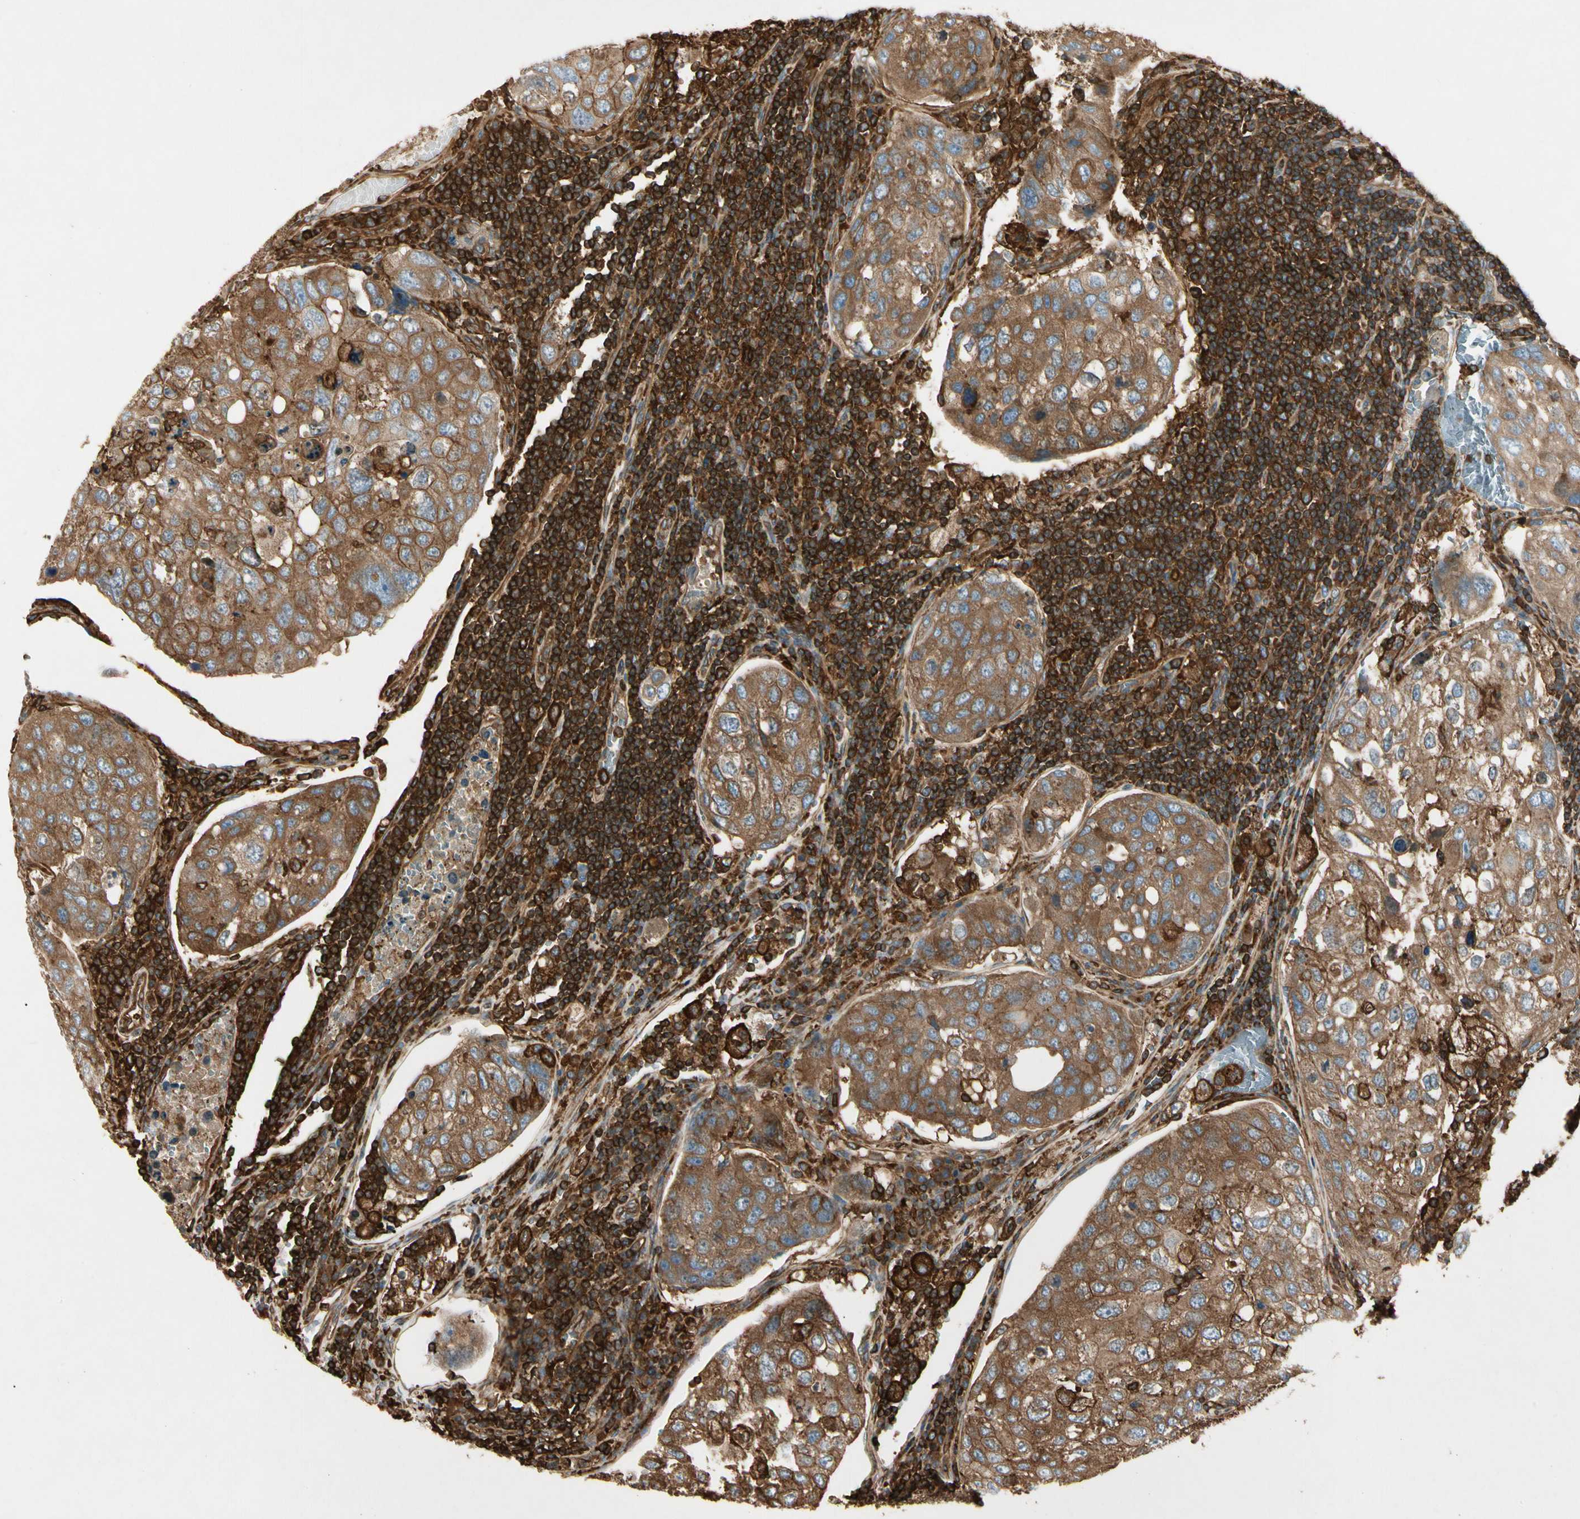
{"staining": {"intensity": "moderate", "quantity": ">75%", "location": "cytoplasmic/membranous"}, "tissue": "urothelial cancer", "cell_type": "Tumor cells", "image_type": "cancer", "snomed": [{"axis": "morphology", "description": "Urothelial carcinoma, High grade"}, {"axis": "topography", "description": "Lymph node"}, {"axis": "topography", "description": "Urinary bladder"}], "caption": "A brown stain labels moderate cytoplasmic/membranous positivity of a protein in human urothelial cancer tumor cells.", "gene": "ARPC2", "patient": {"sex": "male", "age": 51}}